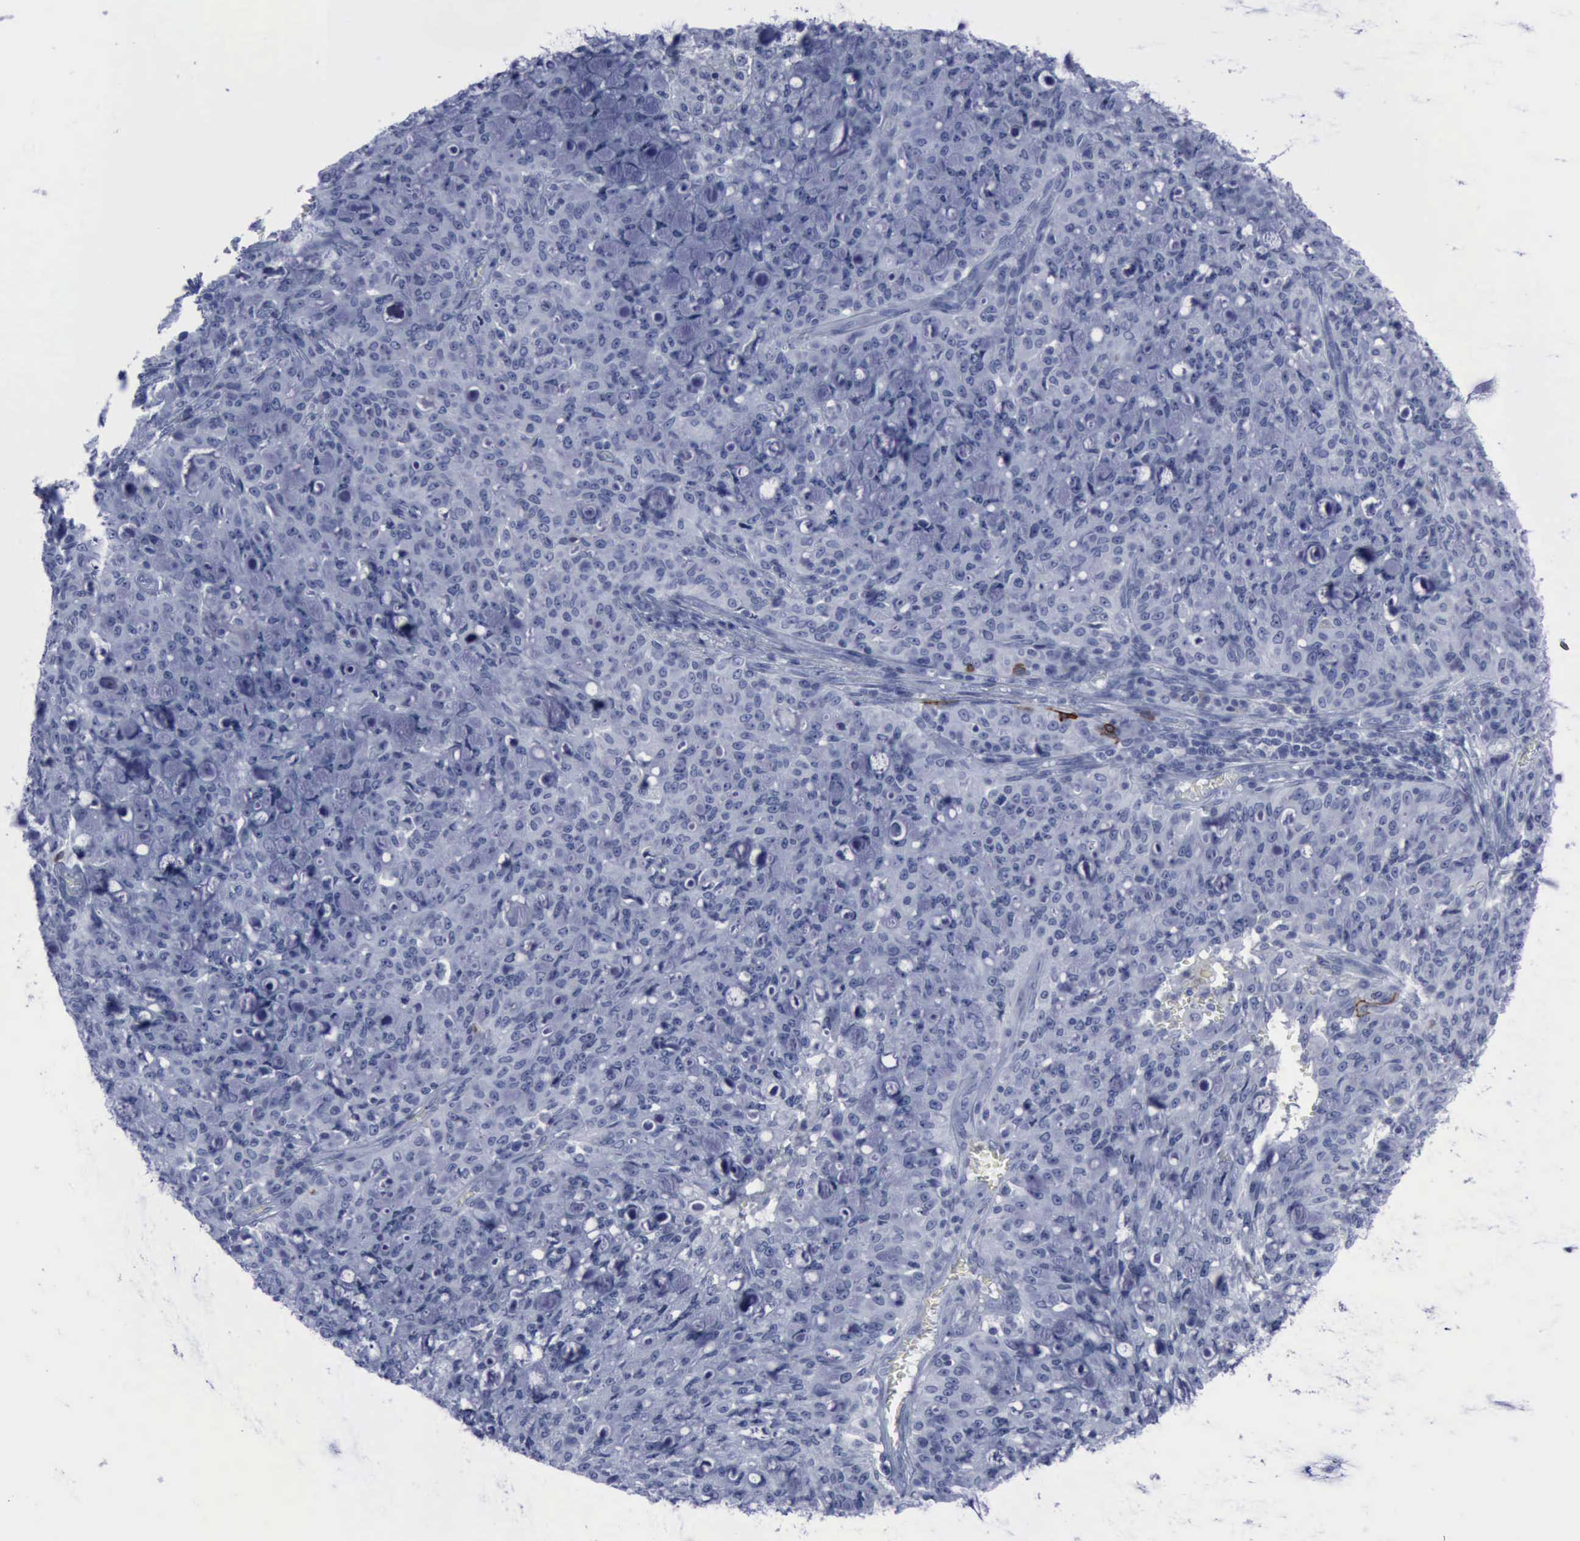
{"staining": {"intensity": "negative", "quantity": "none", "location": "none"}, "tissue": "lung cancer", "cell_type": "Tumor cells", "image_type": "cancer", "snomed": [{"axis": "morphology", "description": "Adenocarcinoma, NOS"}, {"axis": "topography", "description": "Lung"}], "caption": "Lung adenocarcinoma stained for a protein using IHC displays no positivity tumor cells.", "gene": "NGFR", "patient": {"sex": "female", "age": 44}}